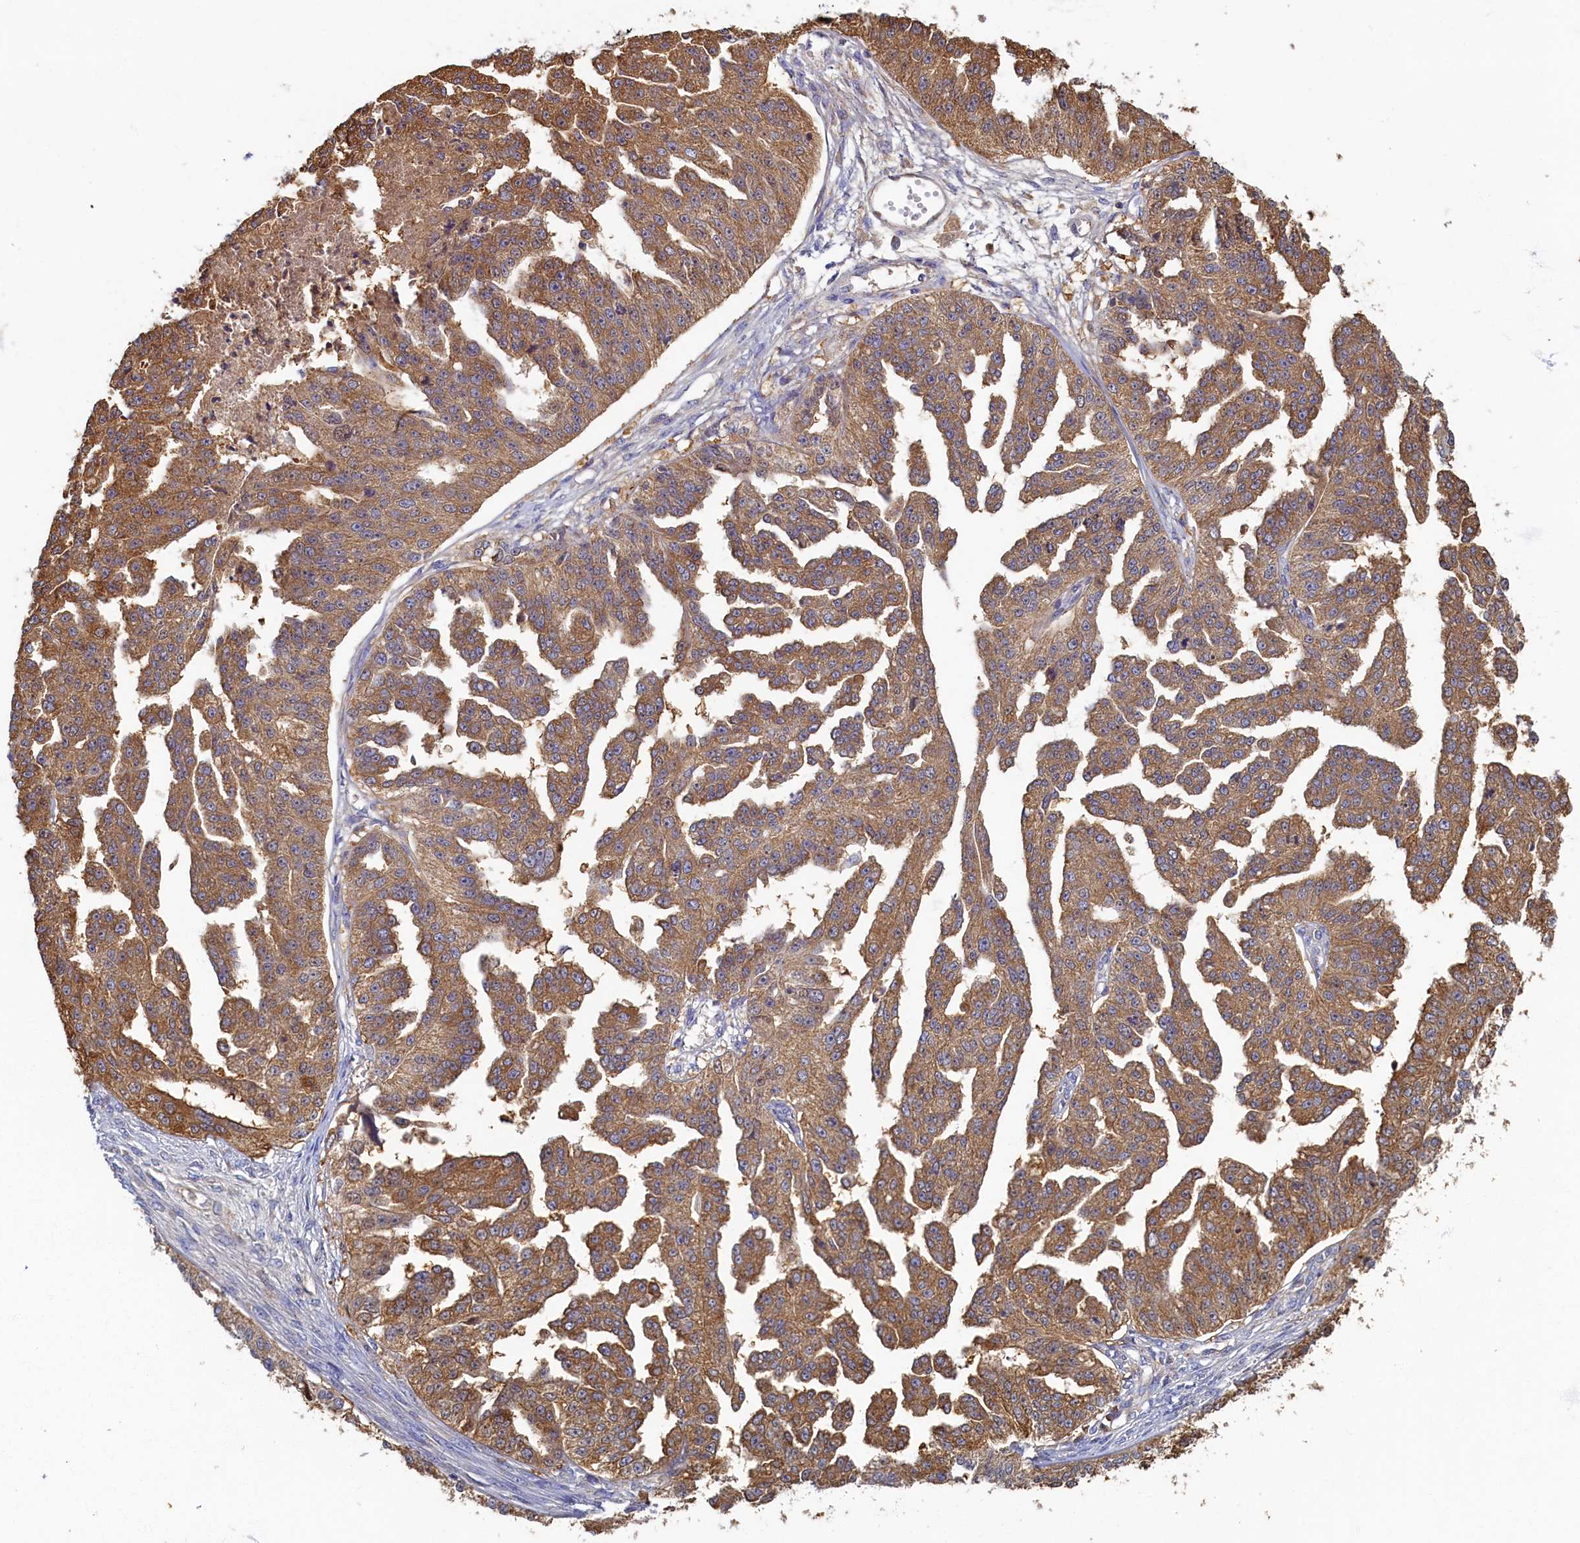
{"staining": {"intensity": "moderate", "quantity": ">75%", "location": "cytoplasmic/membranous"}, "tissue": "ovarian cancer", "cell_type": "Tumor cells", "image_type": "cancer", "snomed": [{"axis": "morphology", "description": "Cystadenocarcinoma, serous, NOS"}, {"axis": "topography", "description": "Ovary"}], "caption": "Serous cystadenocarcinoma (ovarian) stained for a protein shows moderate cytoplasmic/membranous positivity in tumor cells.", "gene": "TIMM8B", "patient": {"sex": "female", "age": 58}}